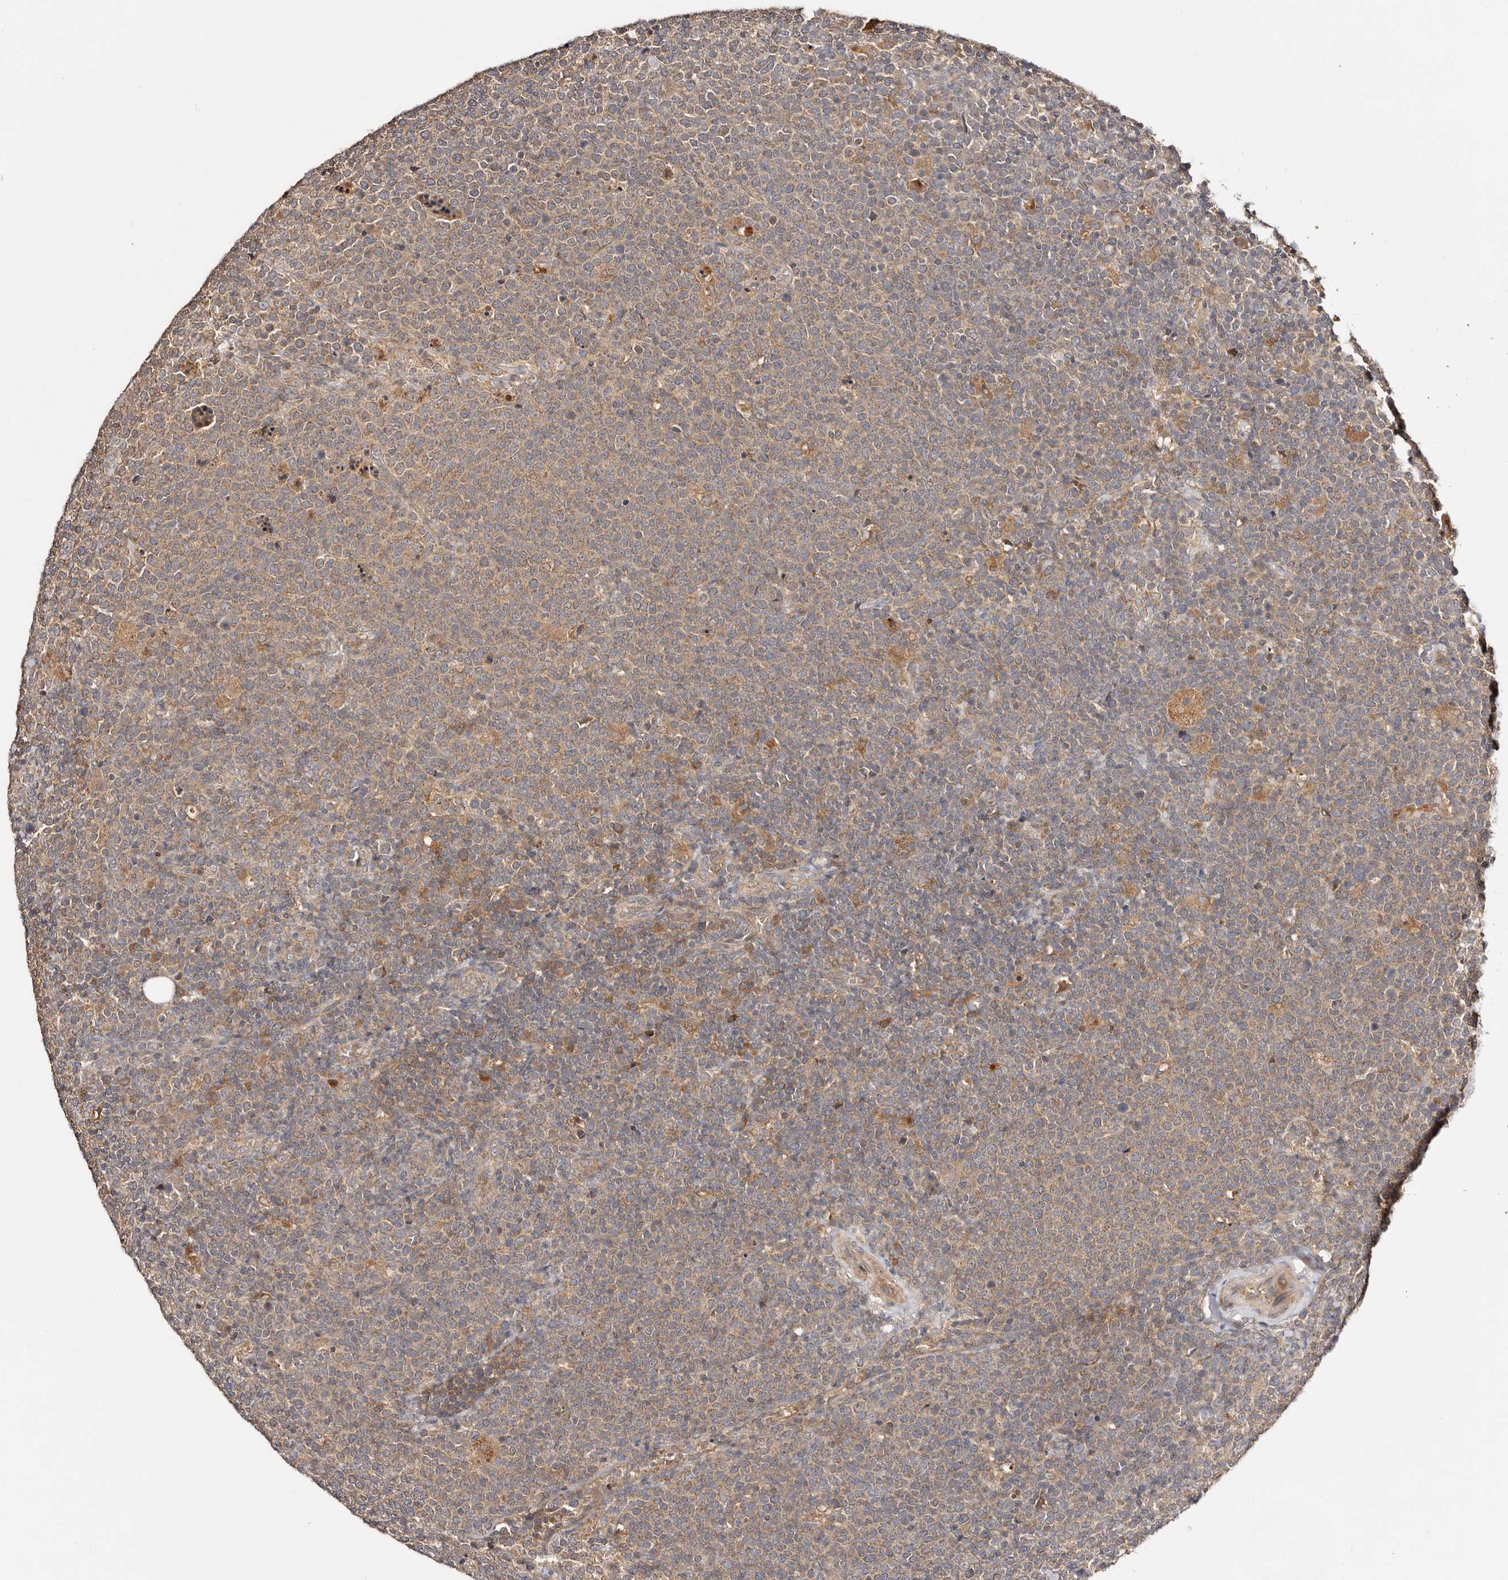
{"staining": {"intensity": "weak", "quantity": ">75%", "location": "cytoplasmic/membranous"}, "tissue": "lymphoma", "cell_type": "Tumor cells", "image_type": "cancer", "snomed": [{"axis": "morphology", "description": "Malignant lymphoma, non-Hodgkin's type, High grade"}, {"axis": "topography", "description": "Lymph node"}], "caption": "This is an image of IHC staining of malignant lymphoma, non-Hodgkin's type (high-grade), which shows weak expression in the cytoplasmic/membranous of tumor cells.", "gene": "PKIB", "patient": {"sex": "male", "age": 61}}